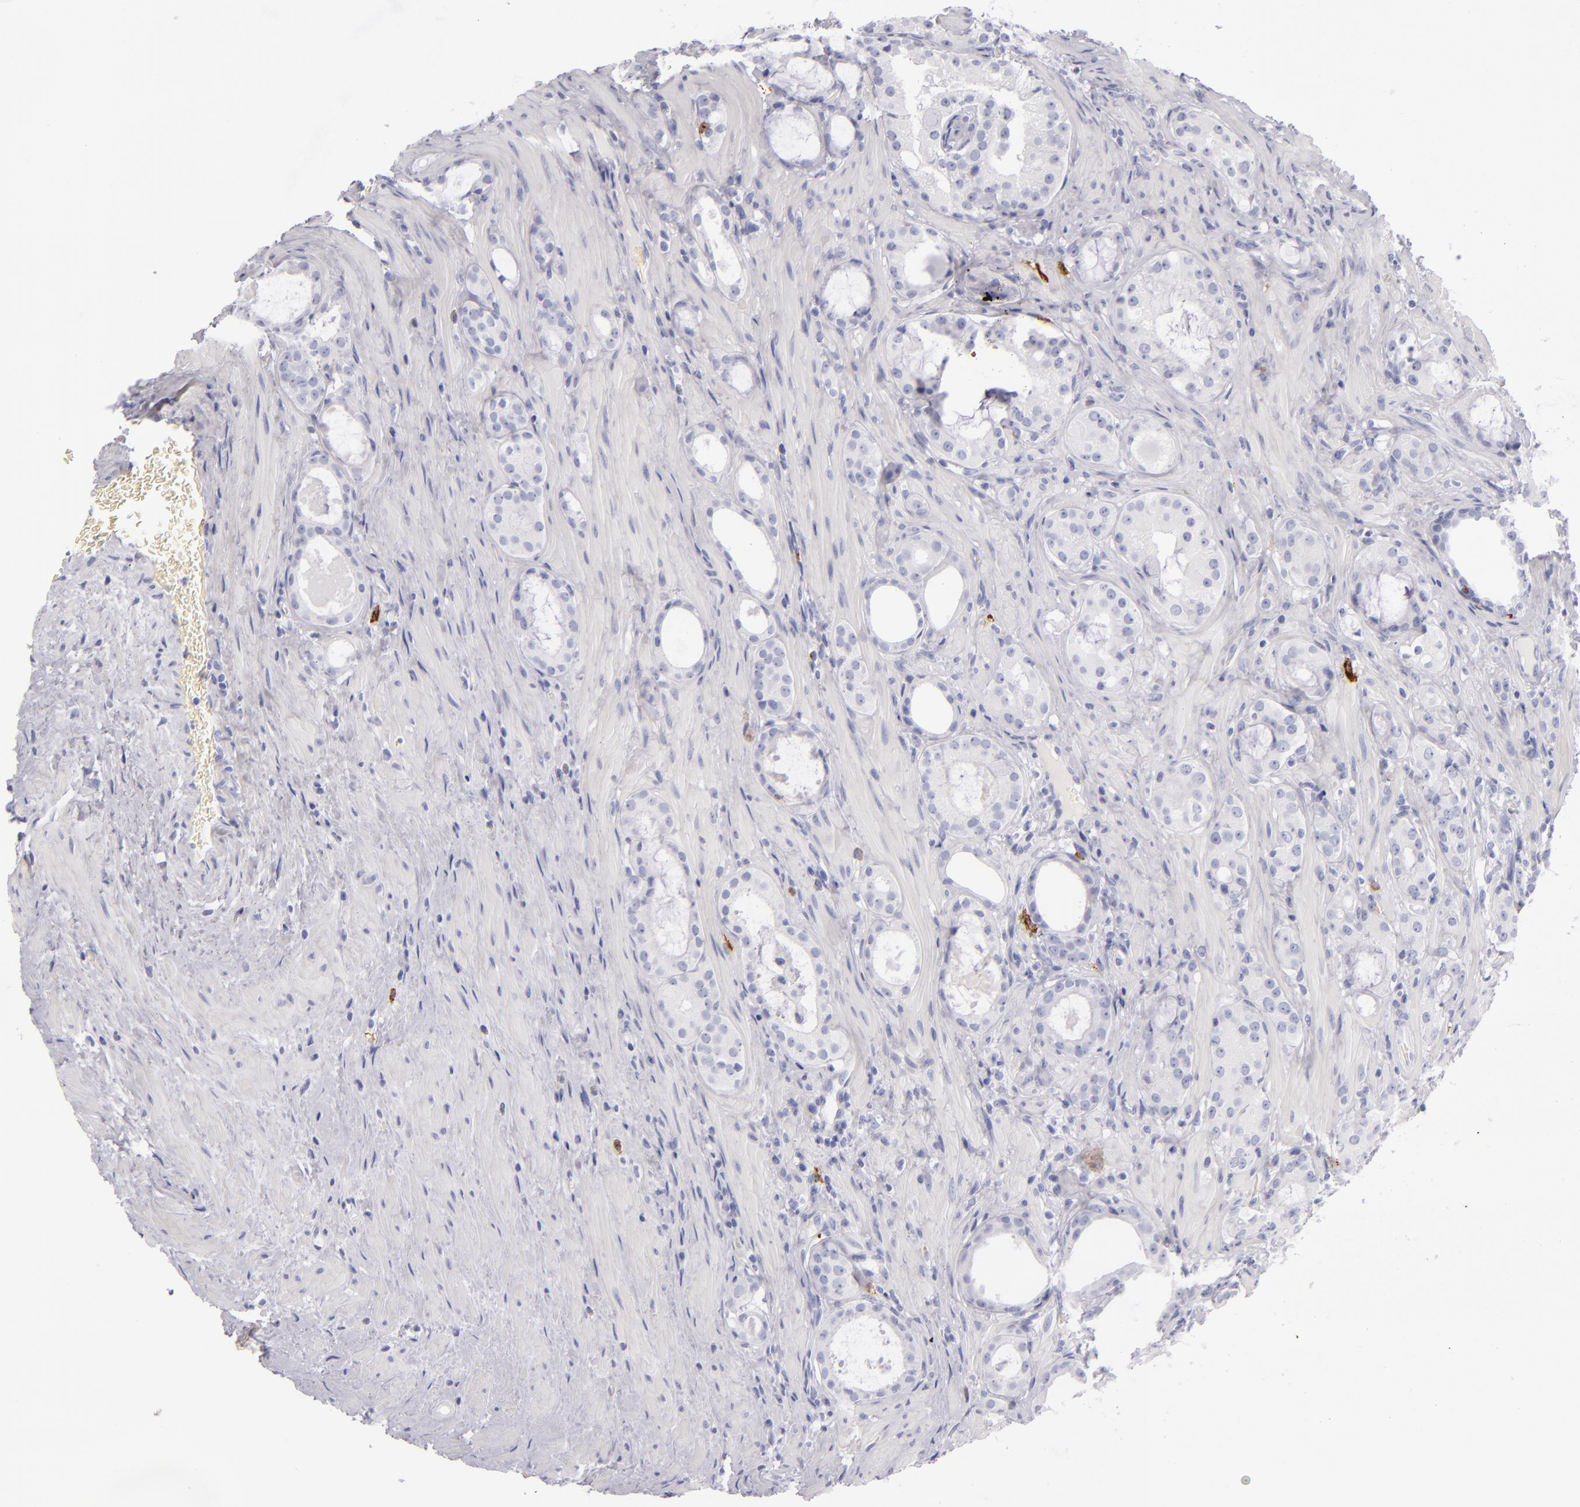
{"staining": {"intensity": "negative", "quantity": "none", "location": "none"}, "tissue": "prostate cancer", "cell_type": "Tumor cells", "image_type": "cancer", "snomed": [{"axis": "morphology", "description": "Adenocarcinoma, Medium grade"}, {"axis": "topography", "description": "Prostate"}], "caption": "This is an immunohistochemistry histopathology image of prostate adenocarcinoma (medium-grade). There is no staining in tumor cells.", "gene": "CD207", "patient": {"sex": "male", "age": 73}}